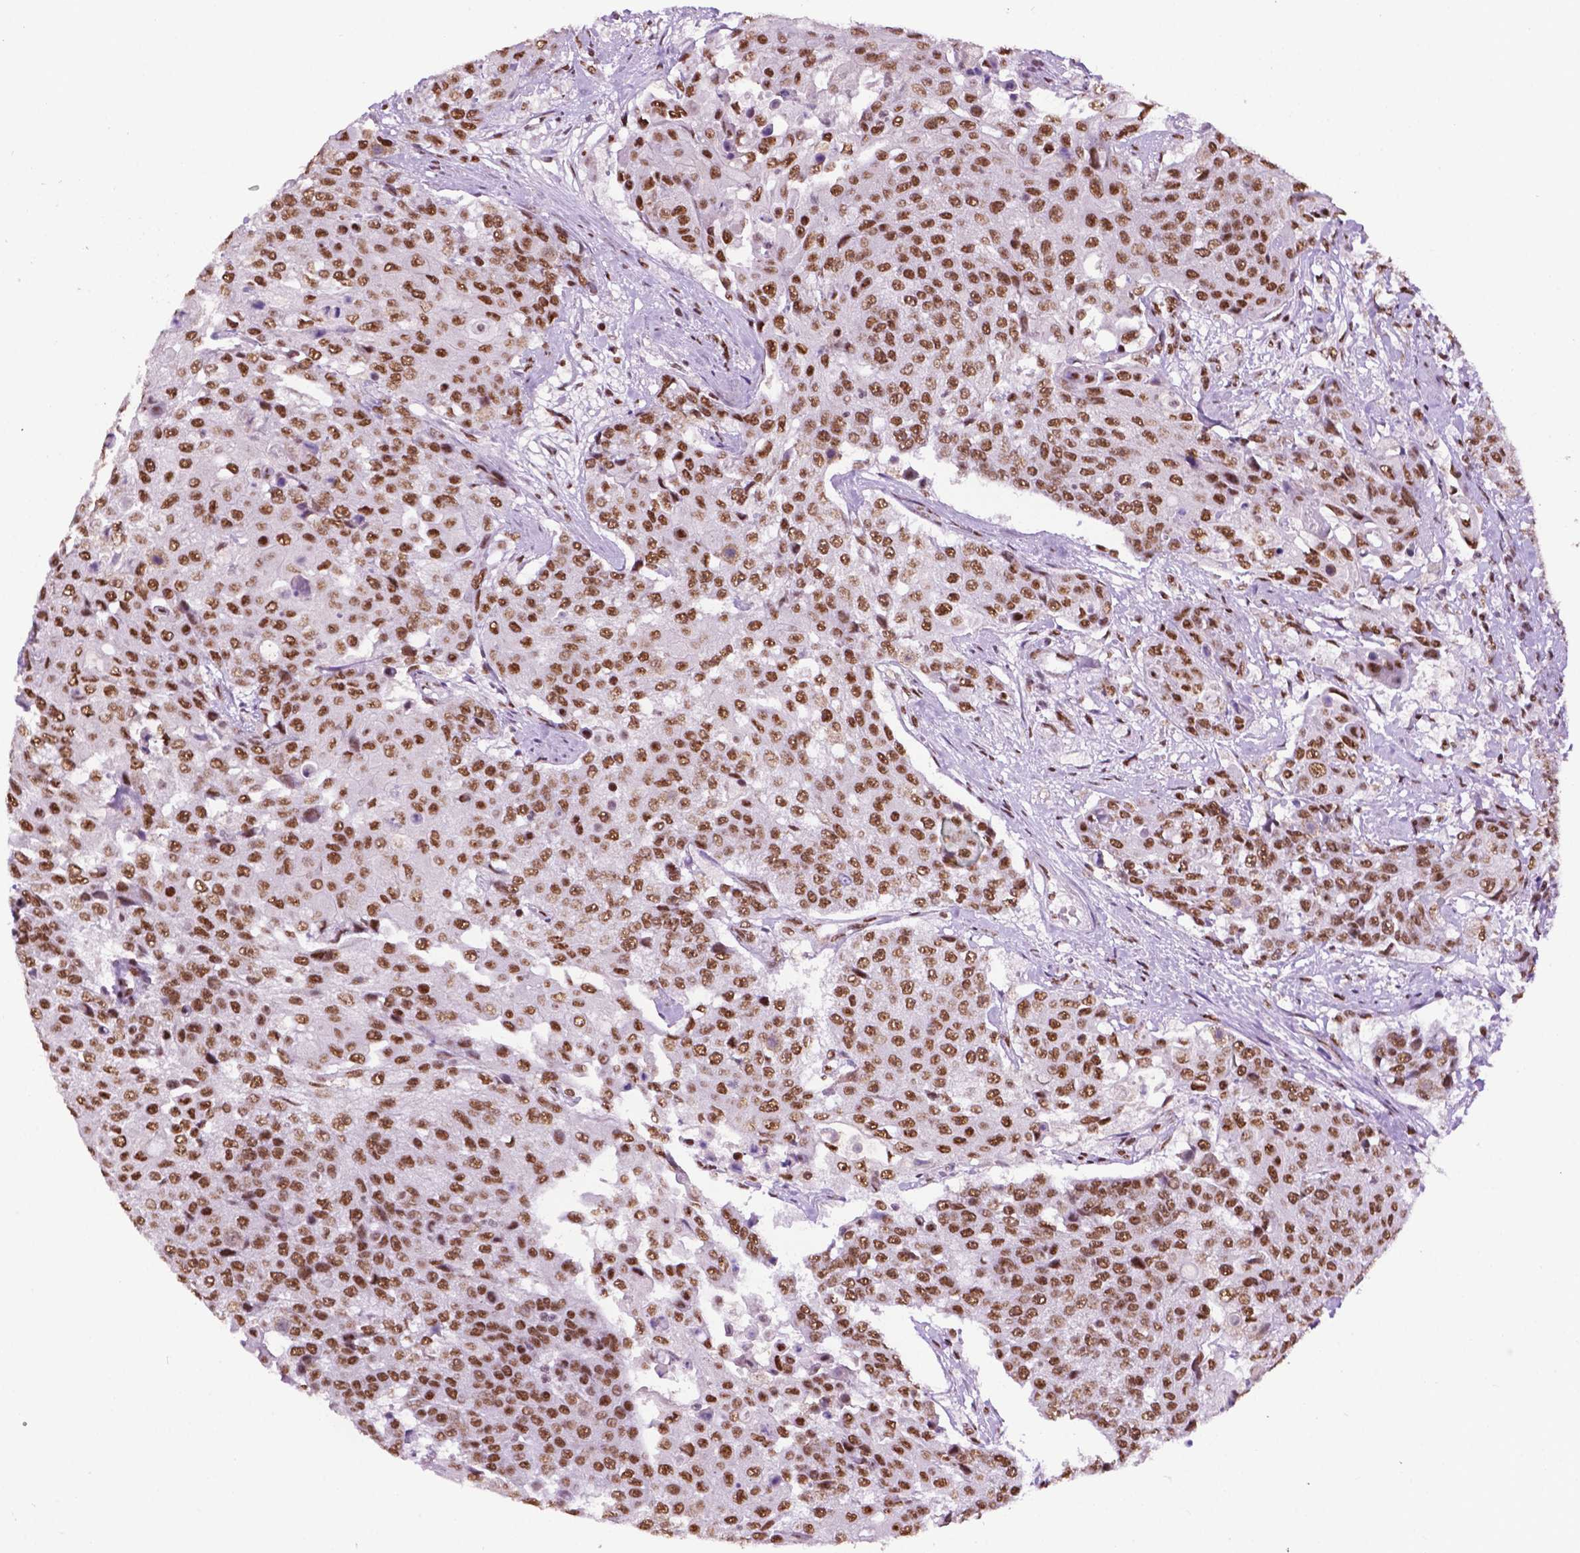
{"staining": {"intensity": "strong", "quantity": ">75%", "location": "nuclear"}, "tissue": "urothelial cancer", "cell_type": "Tumor cells", "image_type": "cancer", "snomed": [{"axis": "morphology", "description": "Urothelial carcinoma, High grade"}, {"axis": "topography", "description": "Urinary bladder"}], "caption": "Strong nuclear protein positivity is identified in about >75% of tumor cells in high-grade urothelial carcinoma. The protein is stained brown, and the nuclei are stained in blue (DAB IHC with brightfield microscopy, high magnification).", "gene": "CCAR2", "patient": {"sex": "female", "age": 63}}